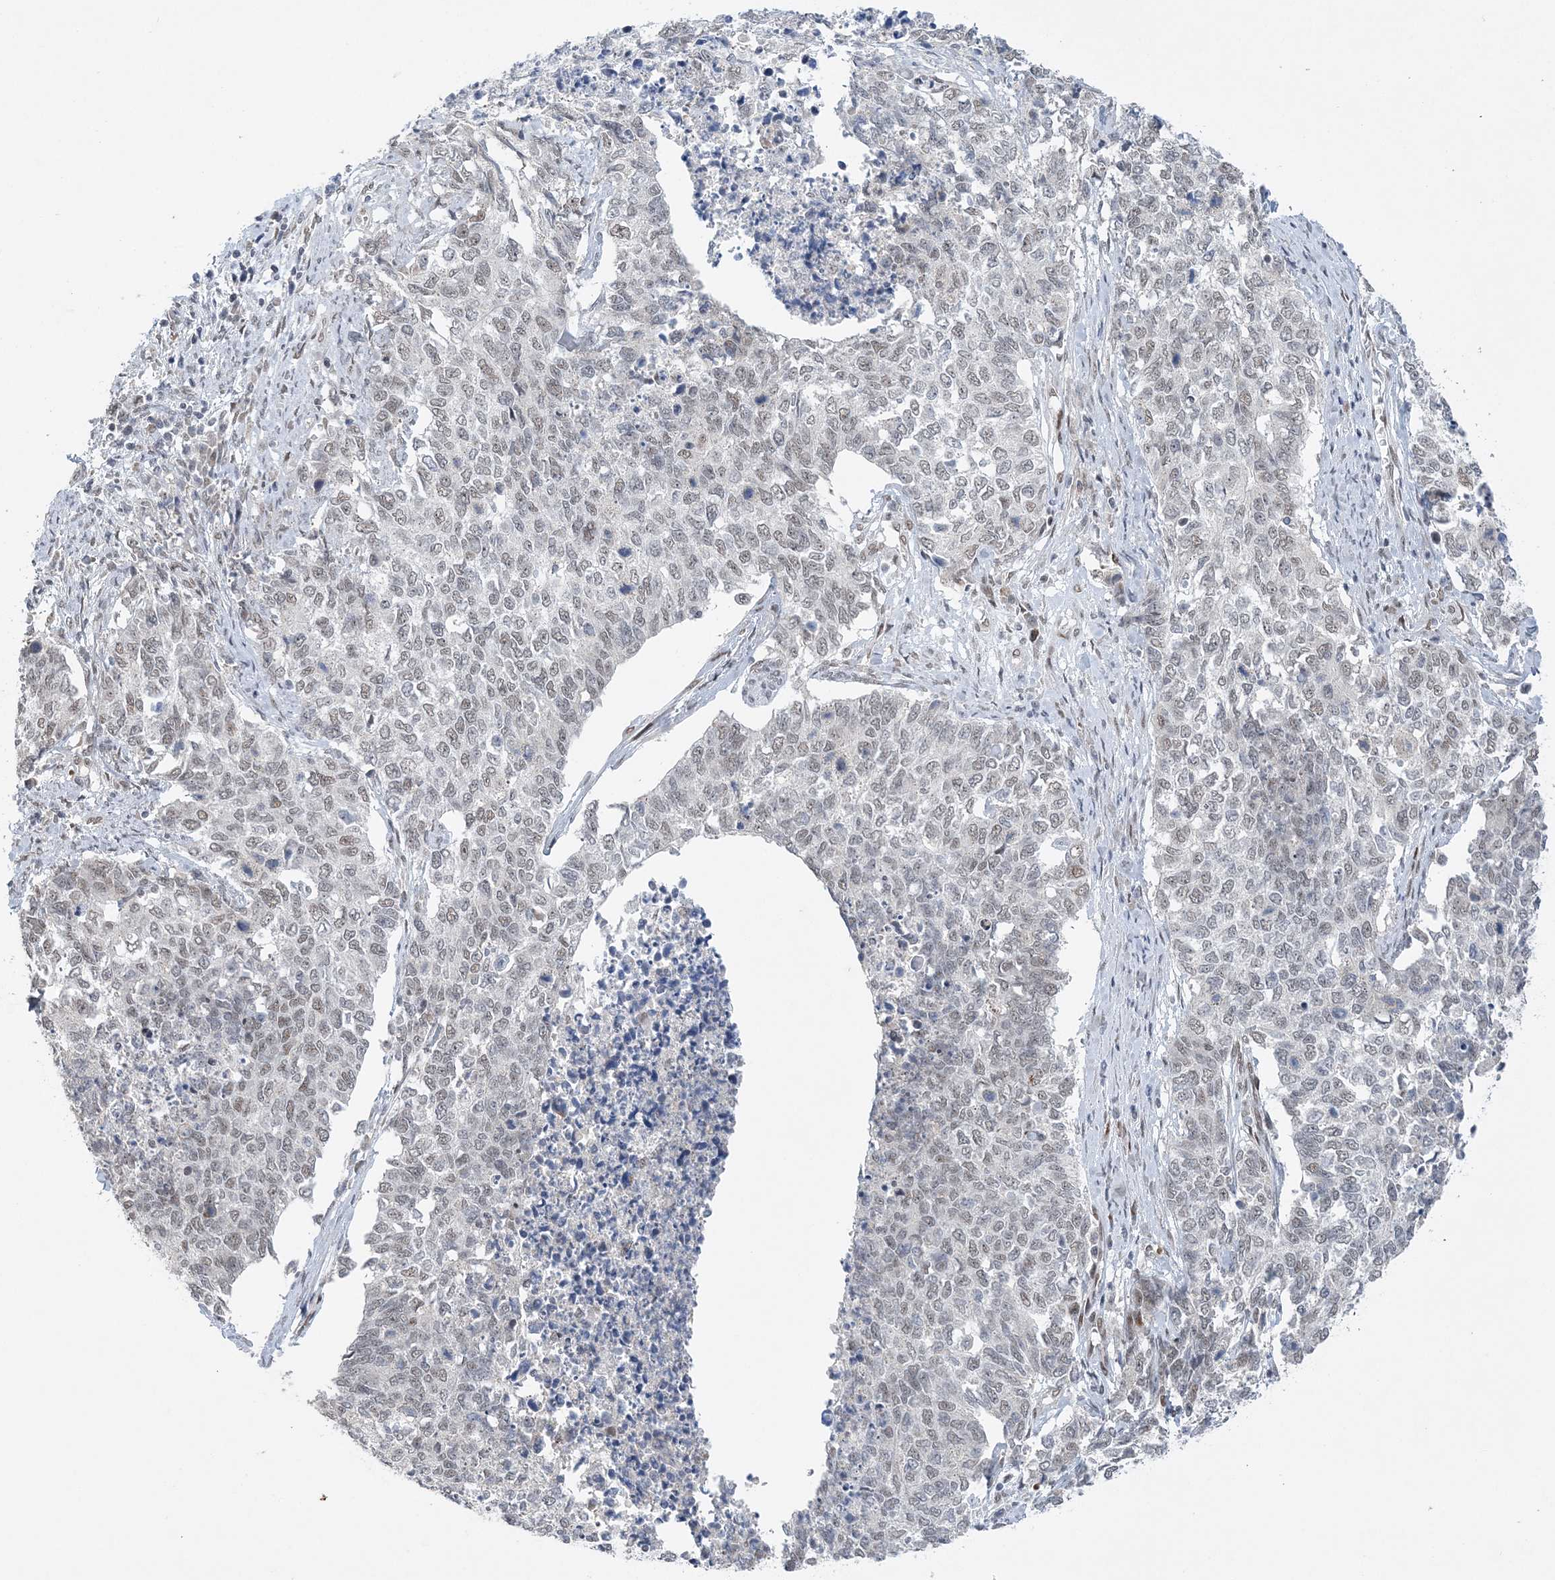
{"staining": {"intensity": "negative", "quantity": "none", "location": "none"}, "tissue": "cervical cancer", "cell_type": "Tumor cells", "image_type": "cancer", "snomed": [{"axis": "morphology", "description": "Squamous cell carcinoma, NOS"}, {"axis": "topography", "description": "Cervix"}], "caption": "A photomicrograph of human squamous cell carcinoma (cervical) is negative for staining in tumor cells.", "gene": "WAC", "patient": {"sex": "female", "age": 63}}